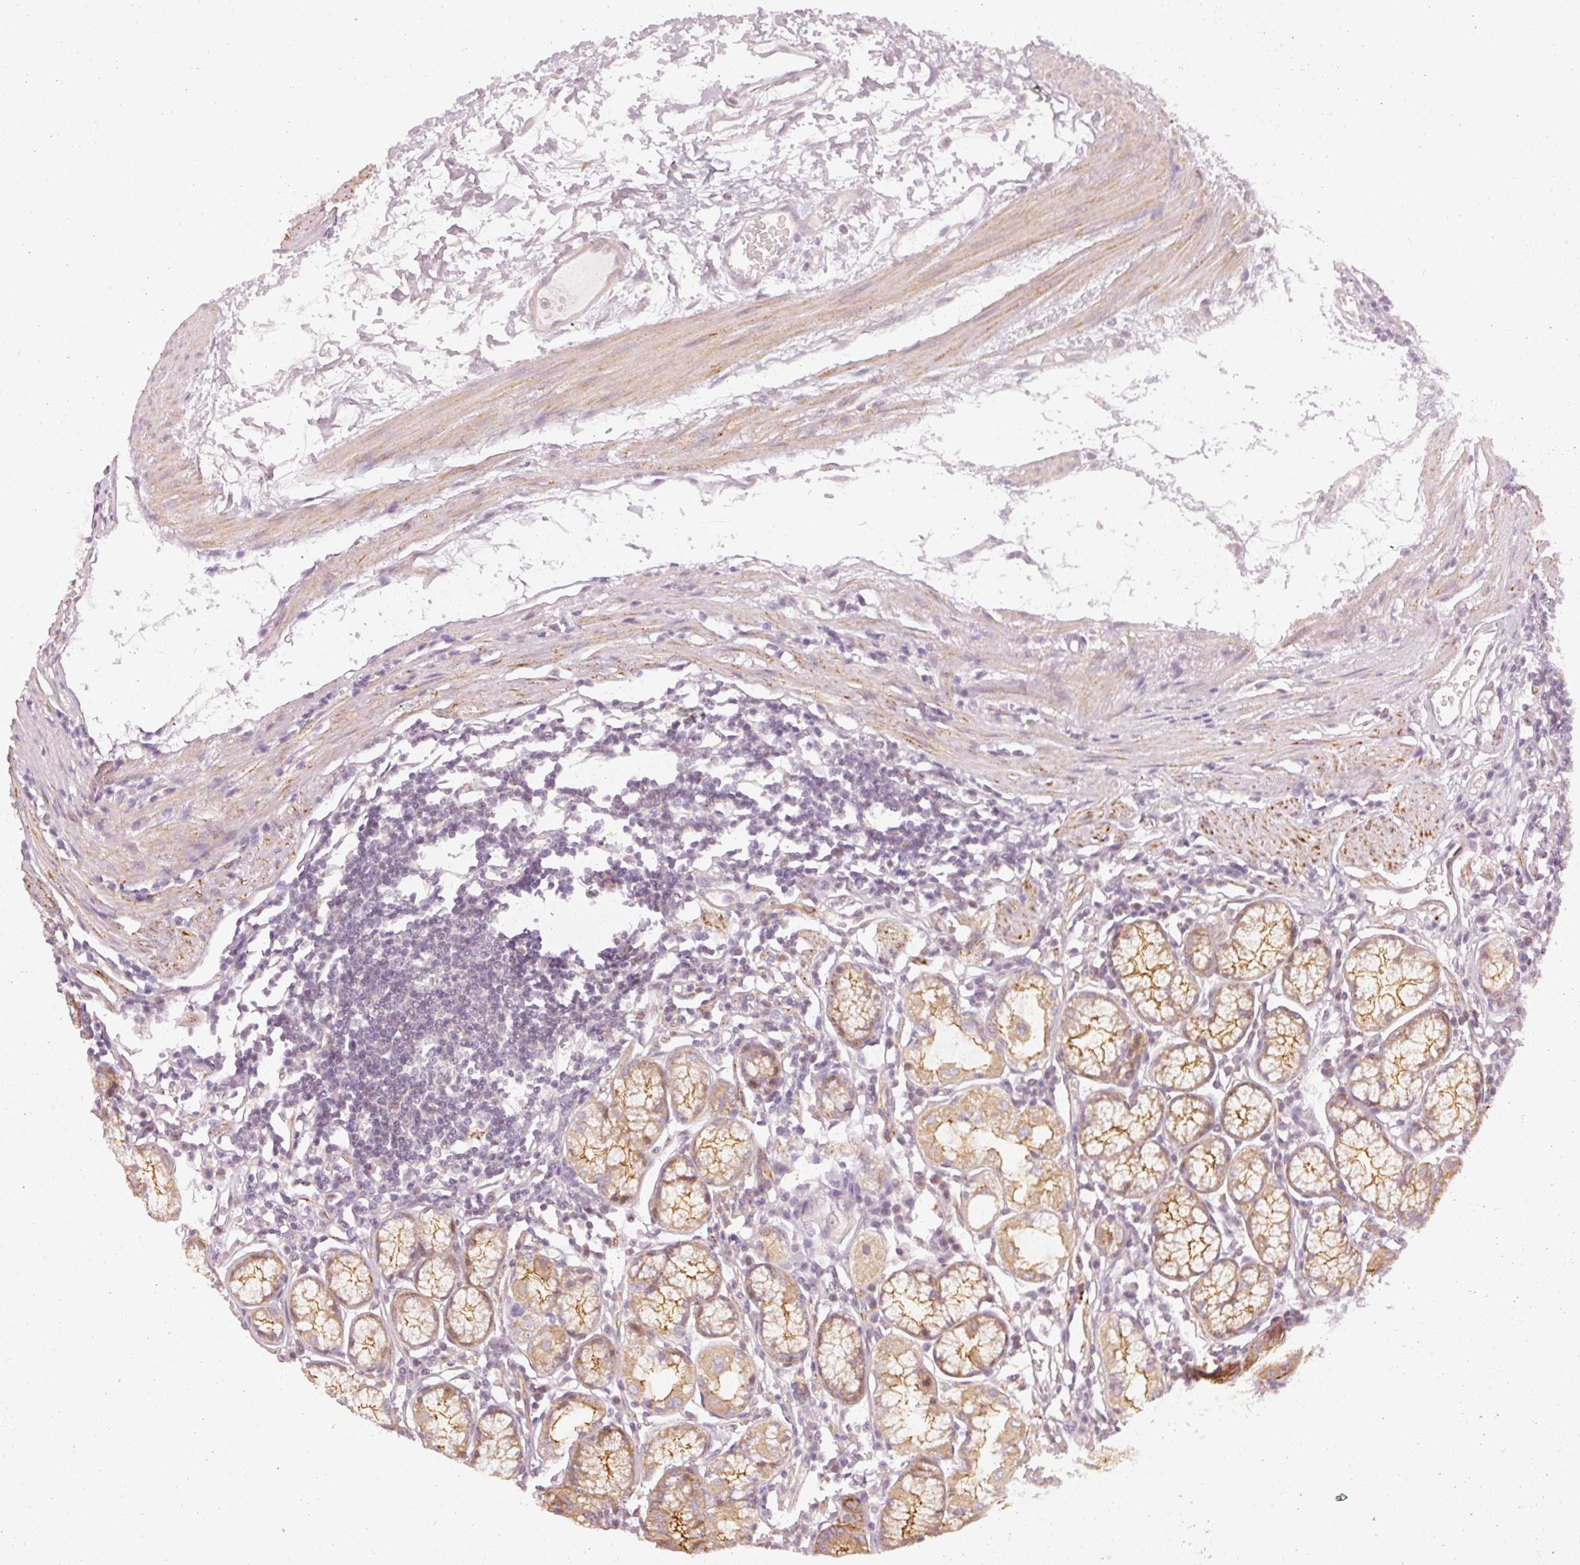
{"staining": {"intensity": "moderate", "quantity": "25%-75%", "location": "cytoplasmic/membranous"}, "tissue": "stomach", "cell_type": "Glandular cells", "image_type": "normal", "snomed": [{"axis": "morphology", "description": "Normal tissue, NOS"}, {"axis": "topography", "description": "Stomach"}], "caption": "Stomach stained with DAB (3,3'-diaminobenzidine) immunohistochemistry (IHC) exhibits medium levels of moderate cytoplasmic/membranous staining in approximately 25%-75% of glandular cells.", "gene": "DAPP1", "patient": {"sex": "male", "age": 55}}